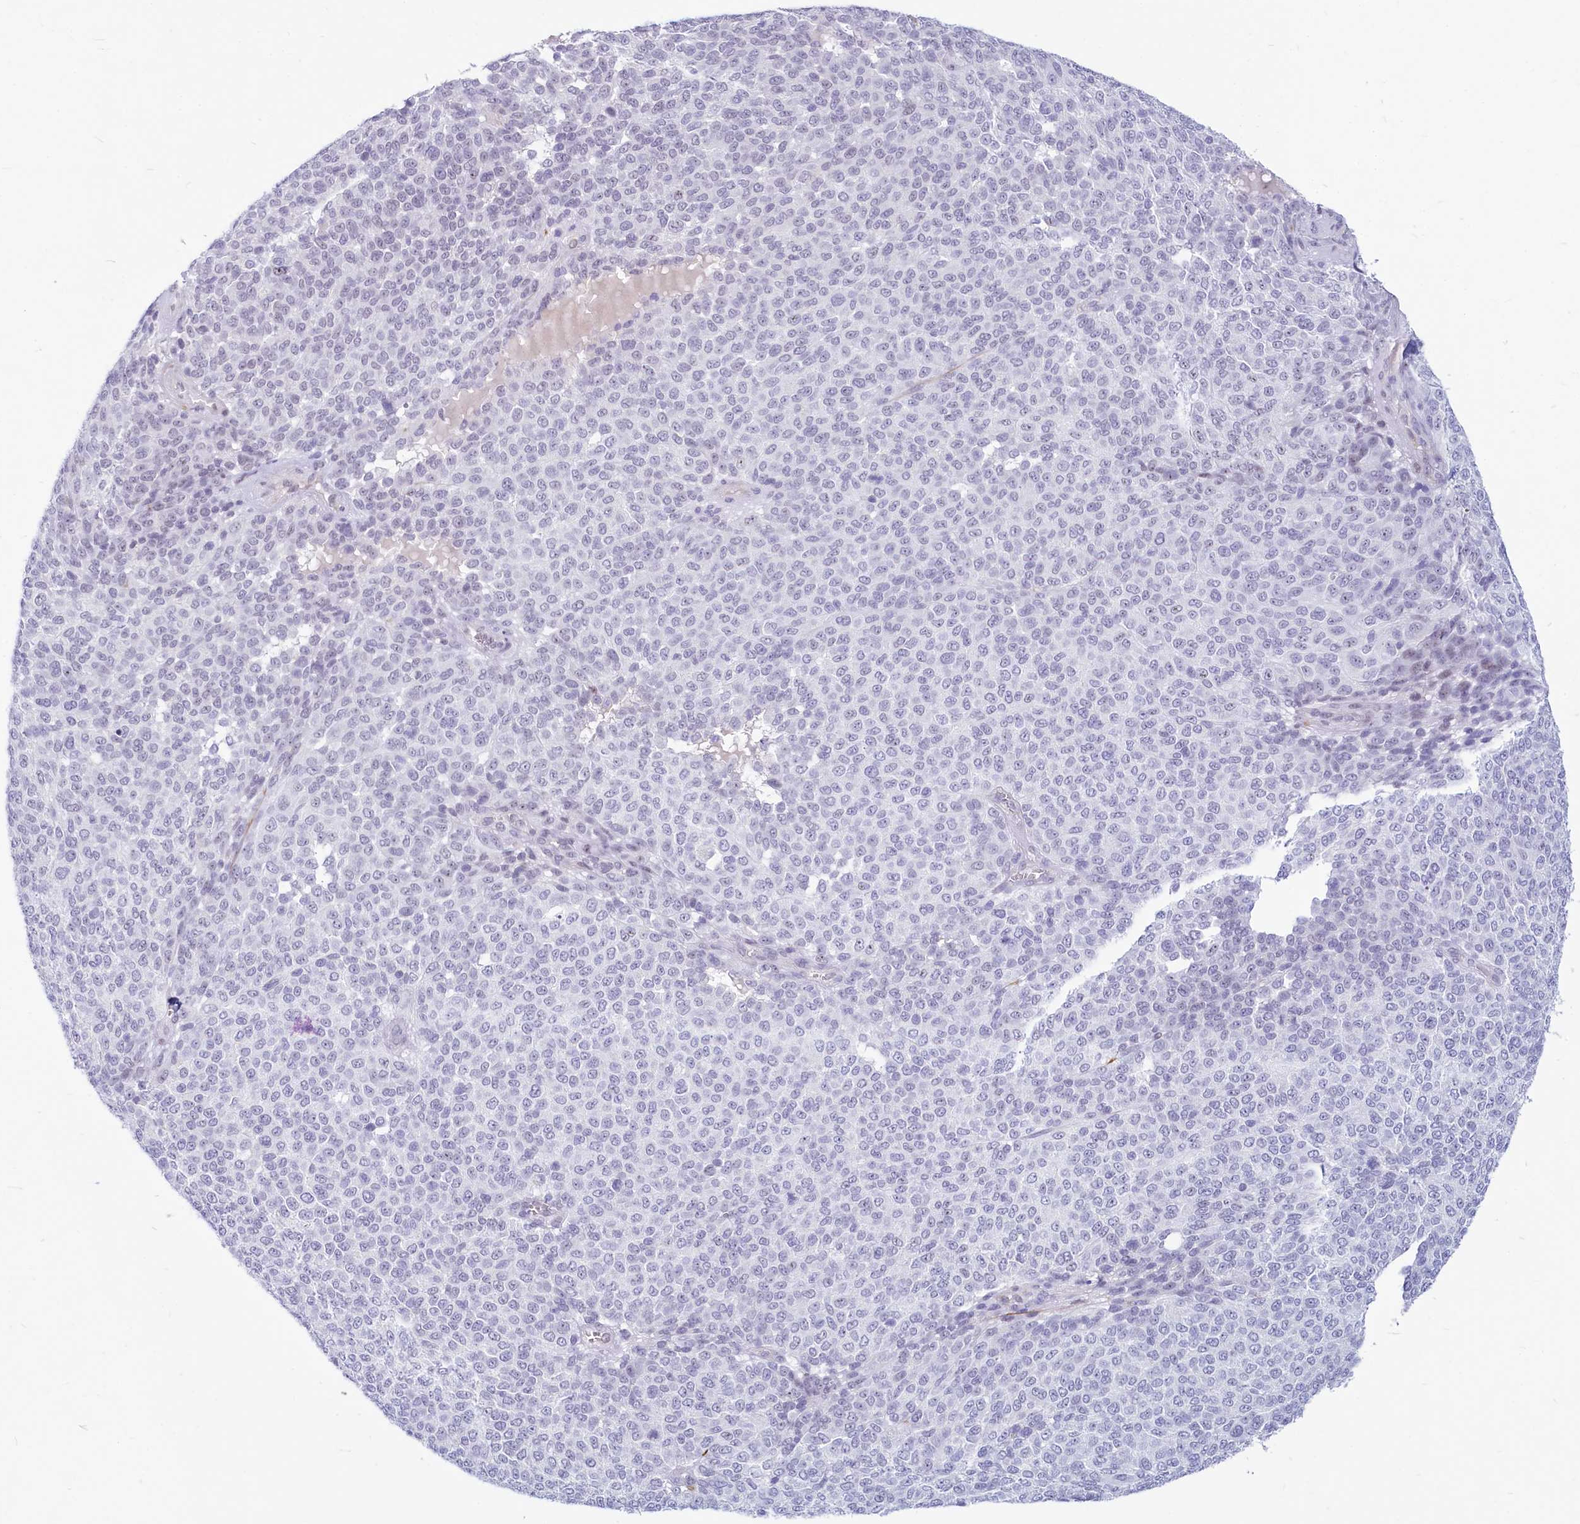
{"staining": {"intensity": "negative", "quantity": "none", "location": "none"}, "tissue": "melanoma", "cell_type": "Tumor cells", "image_type": "cancer", "snomed": [{"axis": "morphology", "description": "Malignant melanoma, NOS"}, {"axis": "topography", "description": "Skin"}], "caption": "This is an IHC micrograph of human malignant melanoma. There is no expression in tumor cells.", "gene": "PROCR", "patient": {"sex": "male", "age": 49}}